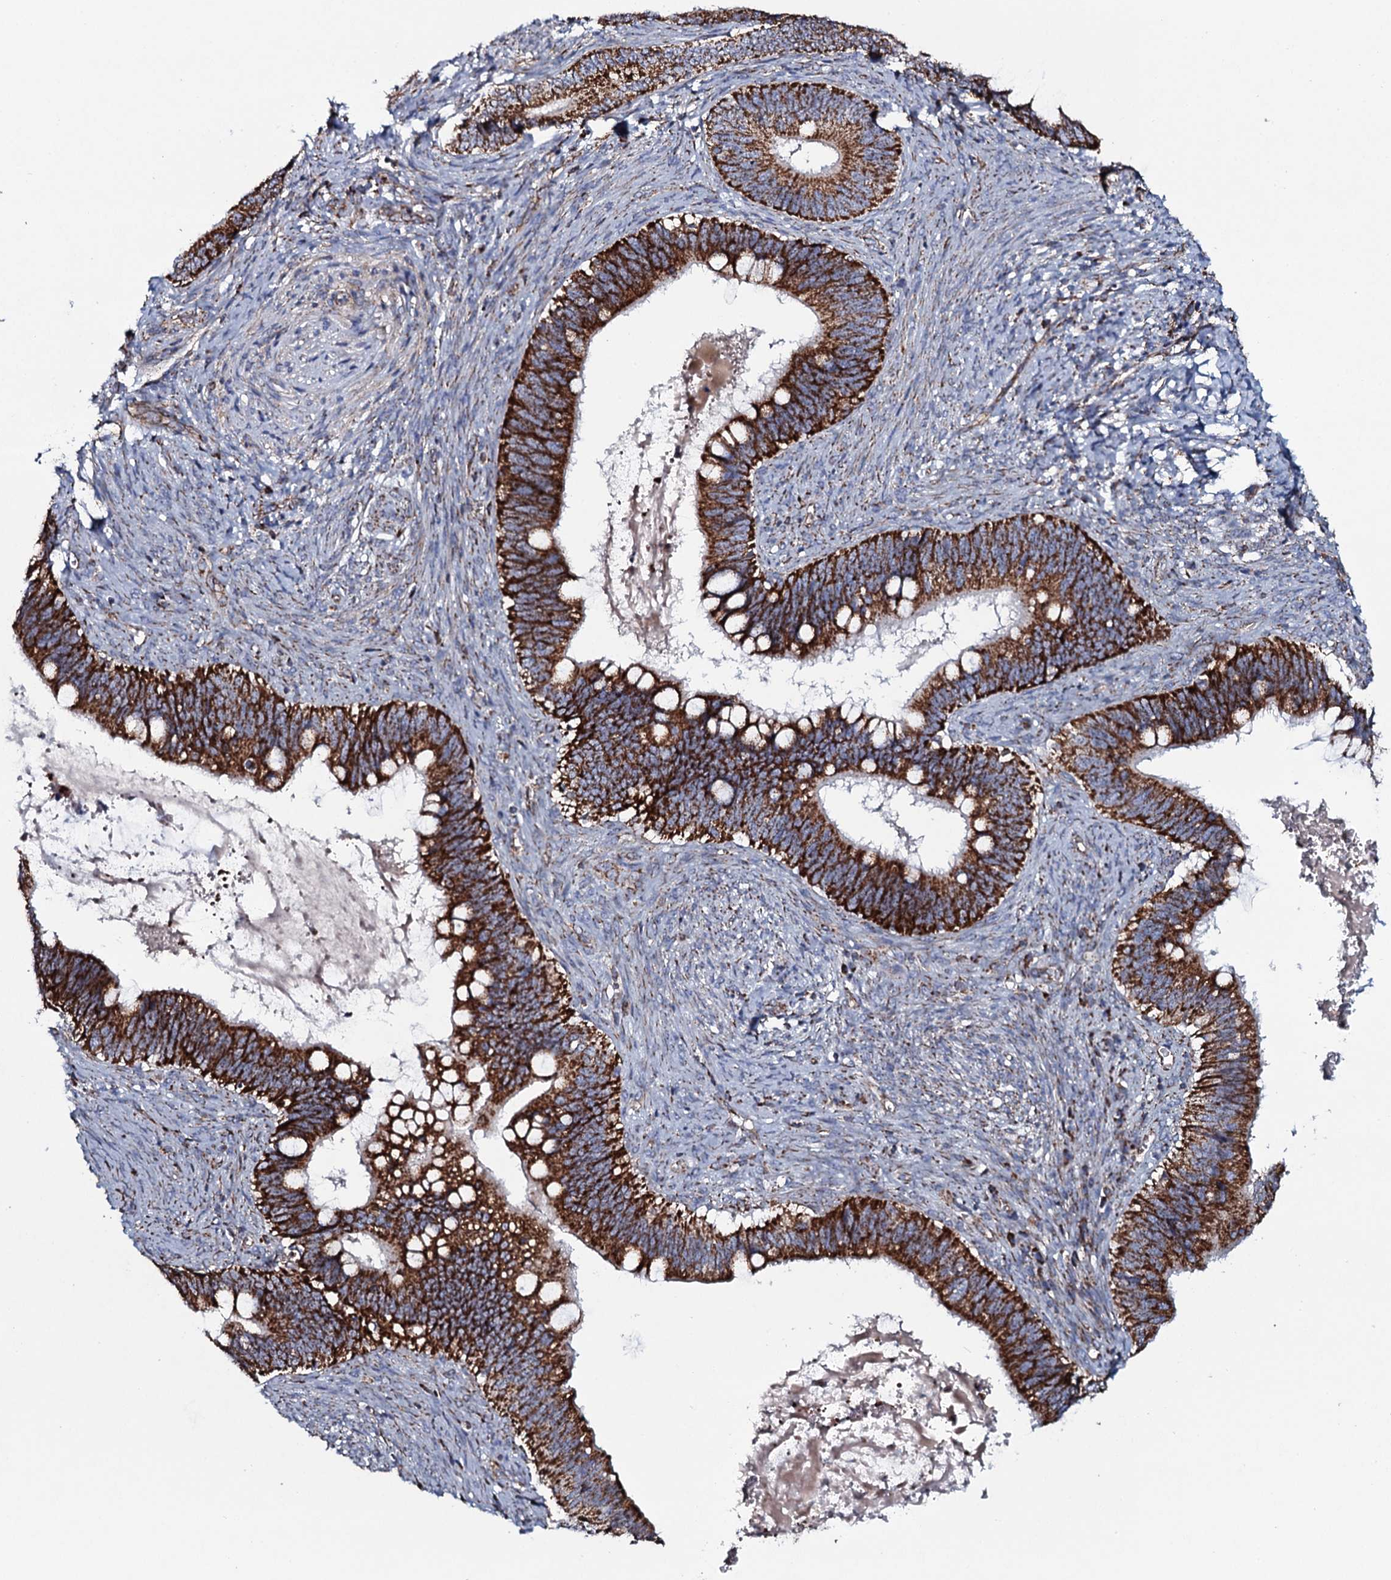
{"staining": {"intensity": "strong", "quantity": ">75%", "location": "cytoplasmic/membranous"}, "tissue": "cervical cancer", "cell_type": "Tumor cells", "image_type": "cancer", "snomed": [{"axis": "morphology", "description": "Adenocarcinoma, NOS"}, {"axis": "topography", "description": "Cervix"}], "caption": "Cervical cancer tissue shows strong cytoplasmic/membranous expression in approximately >75% of tumor cells, visualized by immunohistochemistry.", "gene": "EVC2", "patient": {"sex": "female", "age": 42}}